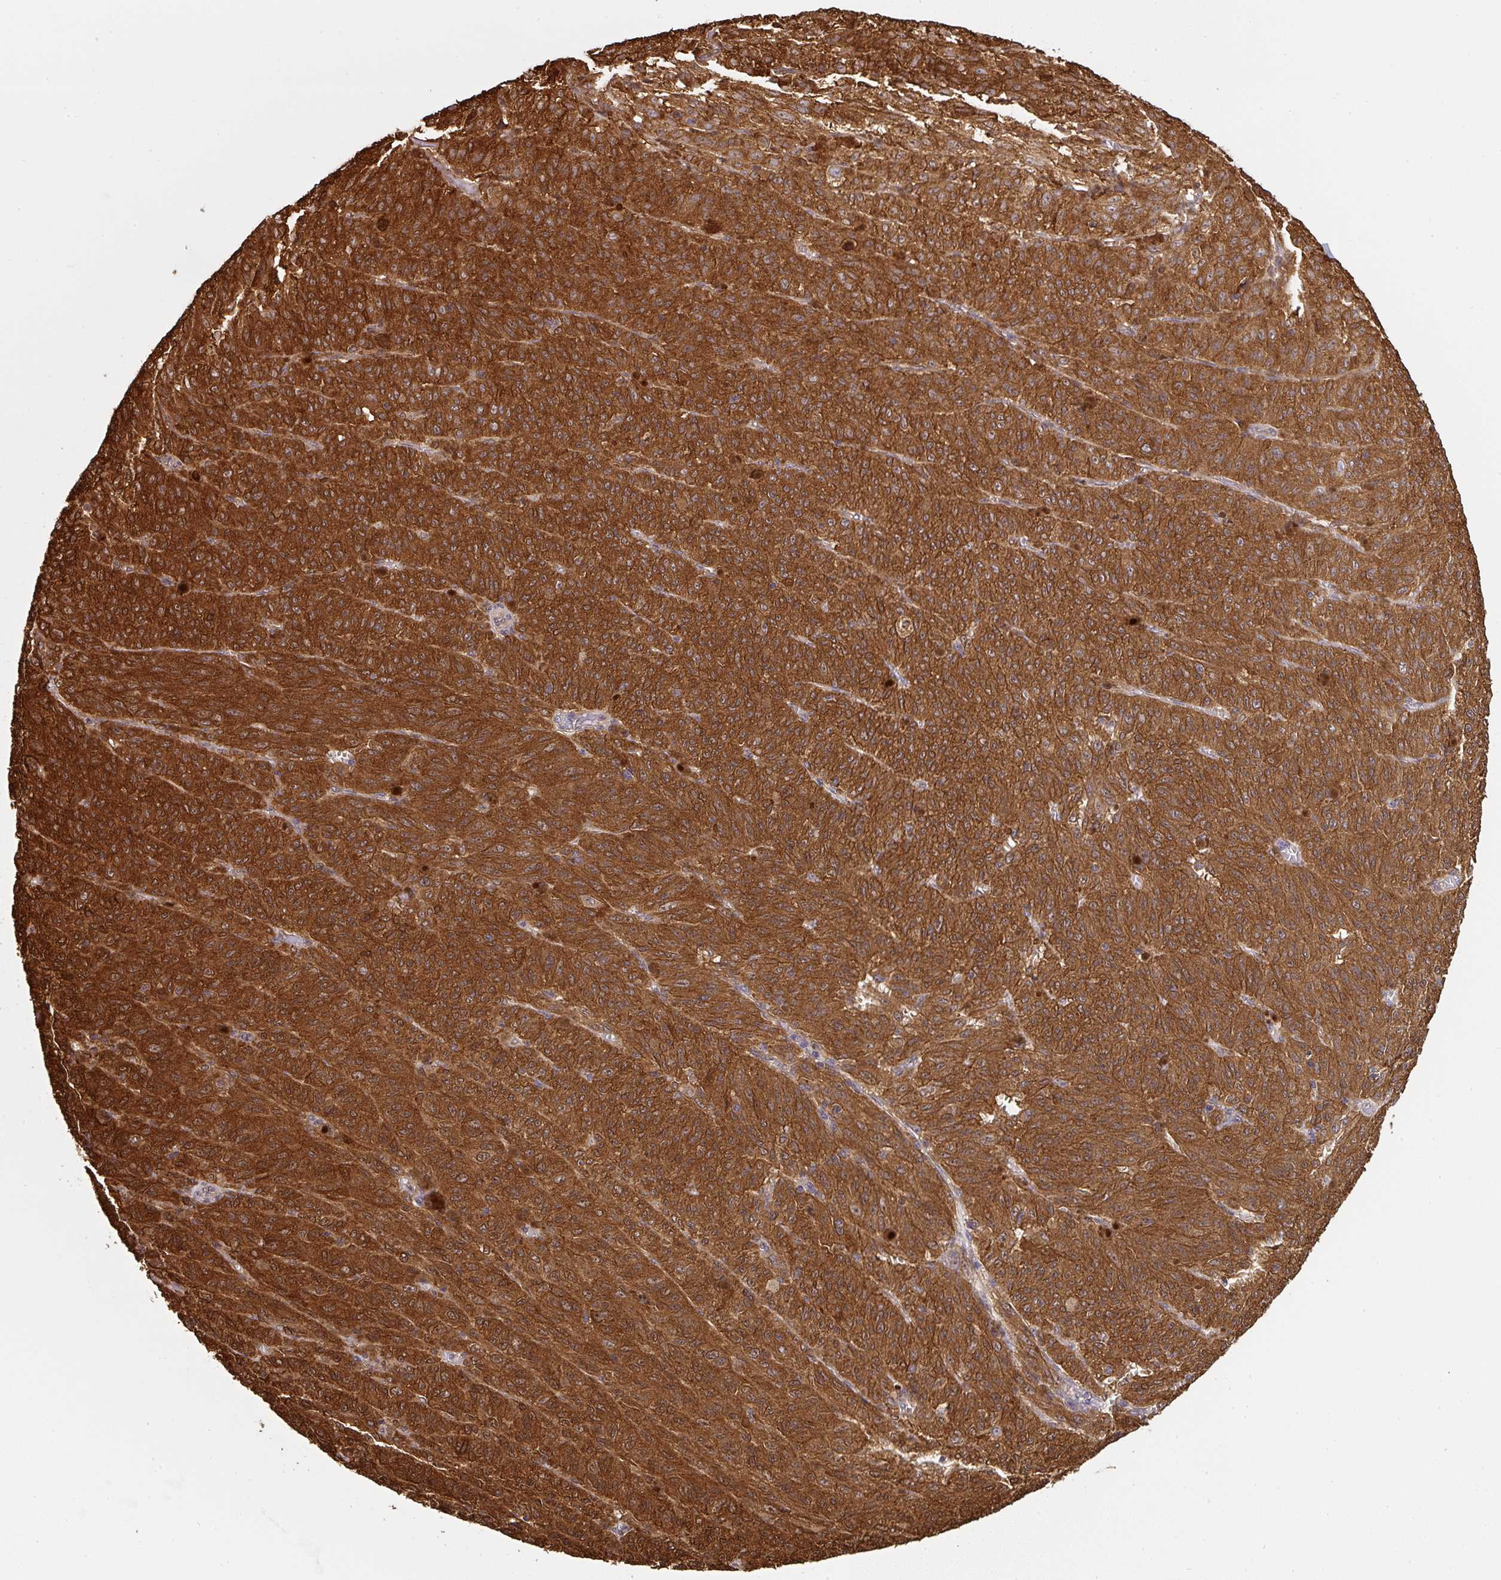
{"staining": {"intensity": "strong", "quantity": ">75%", "location": "cytoplasmic/membranous"}, "tissue": "melanoma", "cell_type": "Tumor cells", "image_type": "cancer", "snomed": [{"axis": "morphology", "description": "Malignant melanoma, NOS"}, {"axis": "topography", "description": "Skin"}], "caption": "Melanoma tissue demonstrates strong cytoplasmic/membranous staining in approximately >75% of tumor cells", "gene": "ST13", "patient": {"sex": "female", "age": 52}}